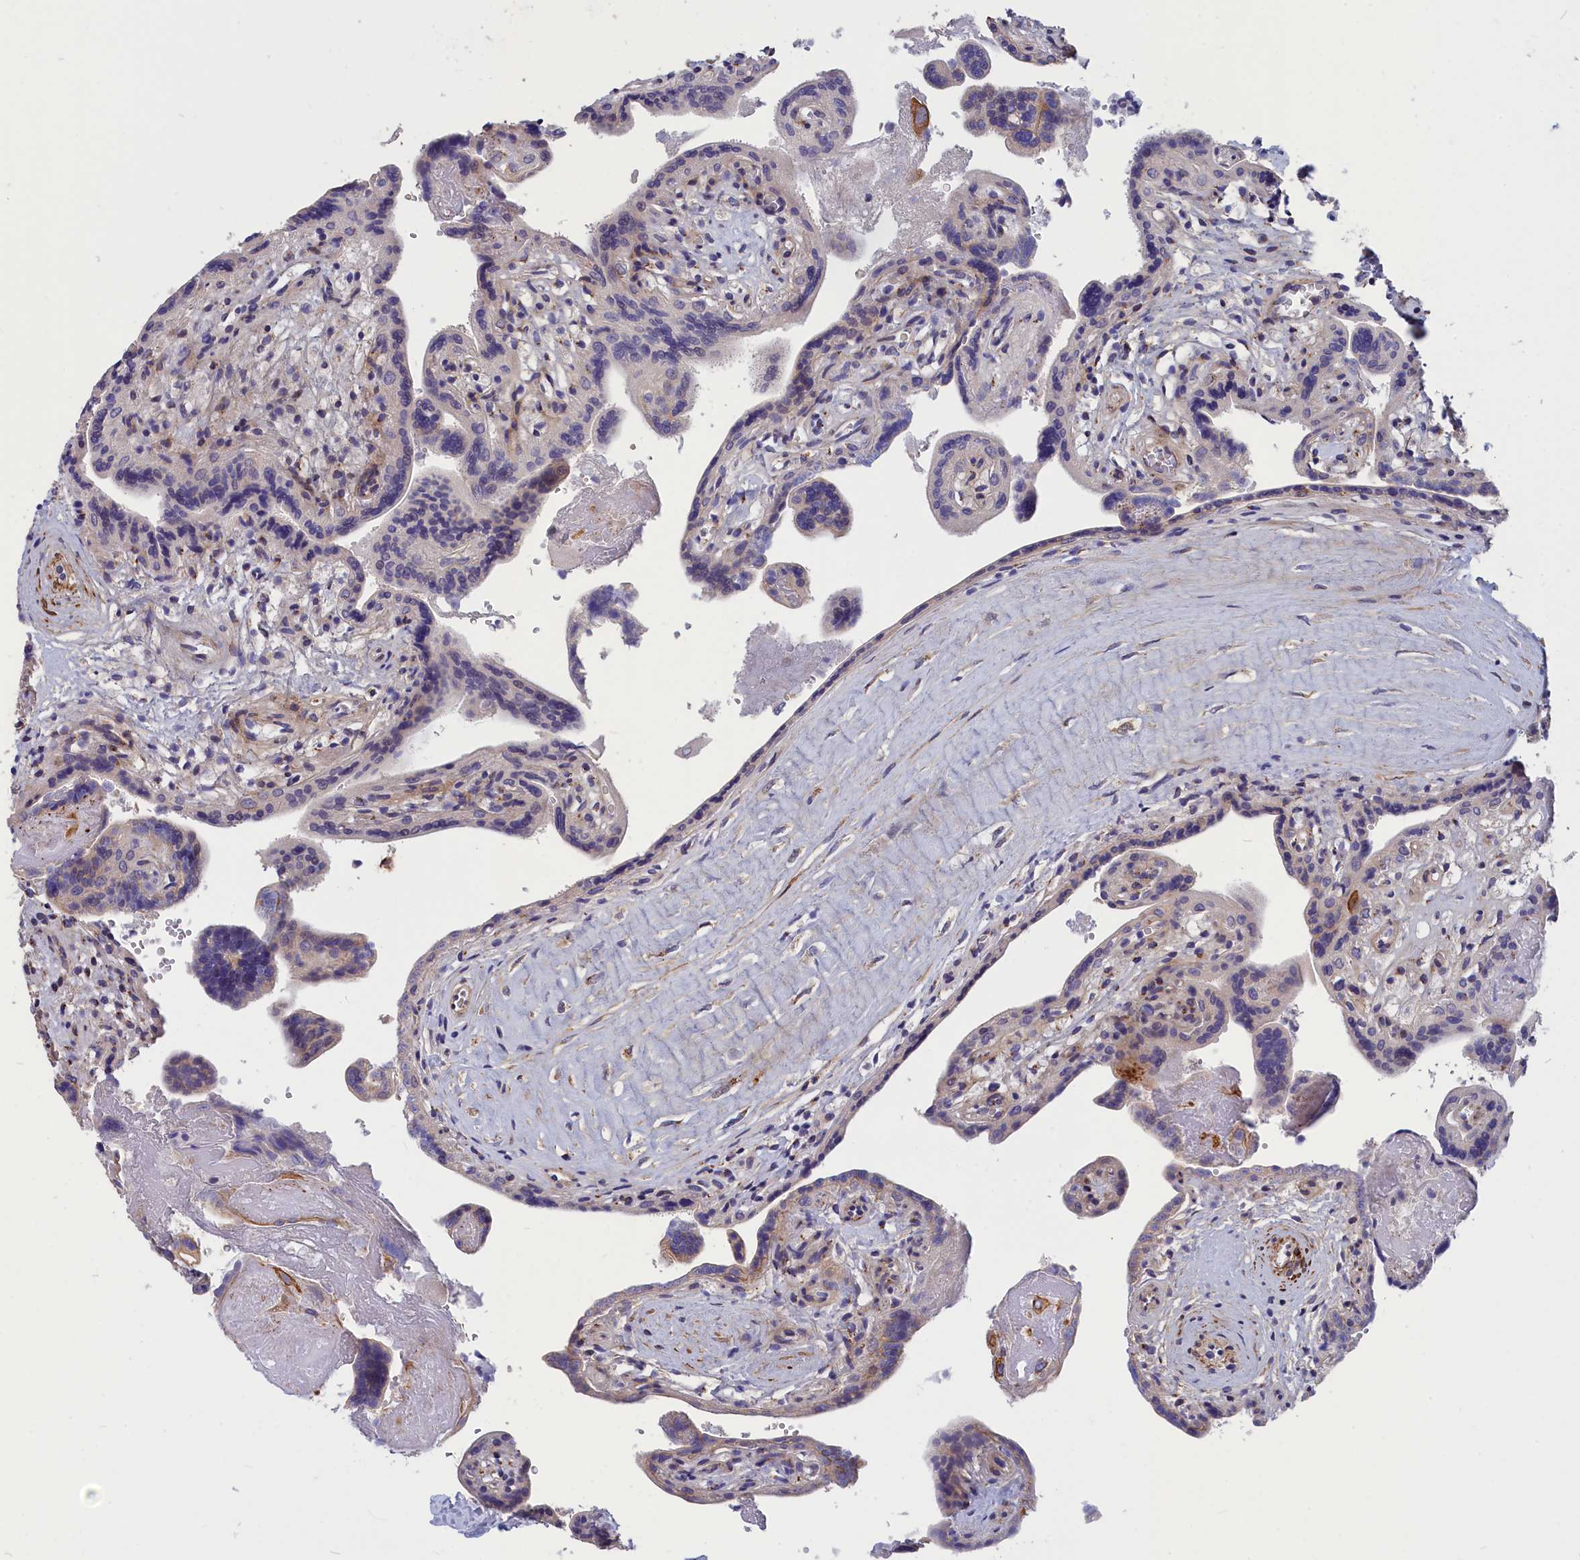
{"staining": {"intensity": "moderate", "quantity": "25%-75%", "location": "cytoplasmic/membranous"}, "tissue": "placenta", "cell_type": "Trophoblastic cells", "image_type": "normal", "snomed": [{"axis": "morphology", "description": "Normal tissue, NOS"}, {"axis": "topography", "description": "Placenta"}], "caption": "Protein expression analysis of benign placenta exhibits moderate cytoplasmic/membranous positivity in approximately 25%-75% of trophoblastic cells.", "gene": "TUBGCP4", "patient": {"sex": "female", "age": 37}}